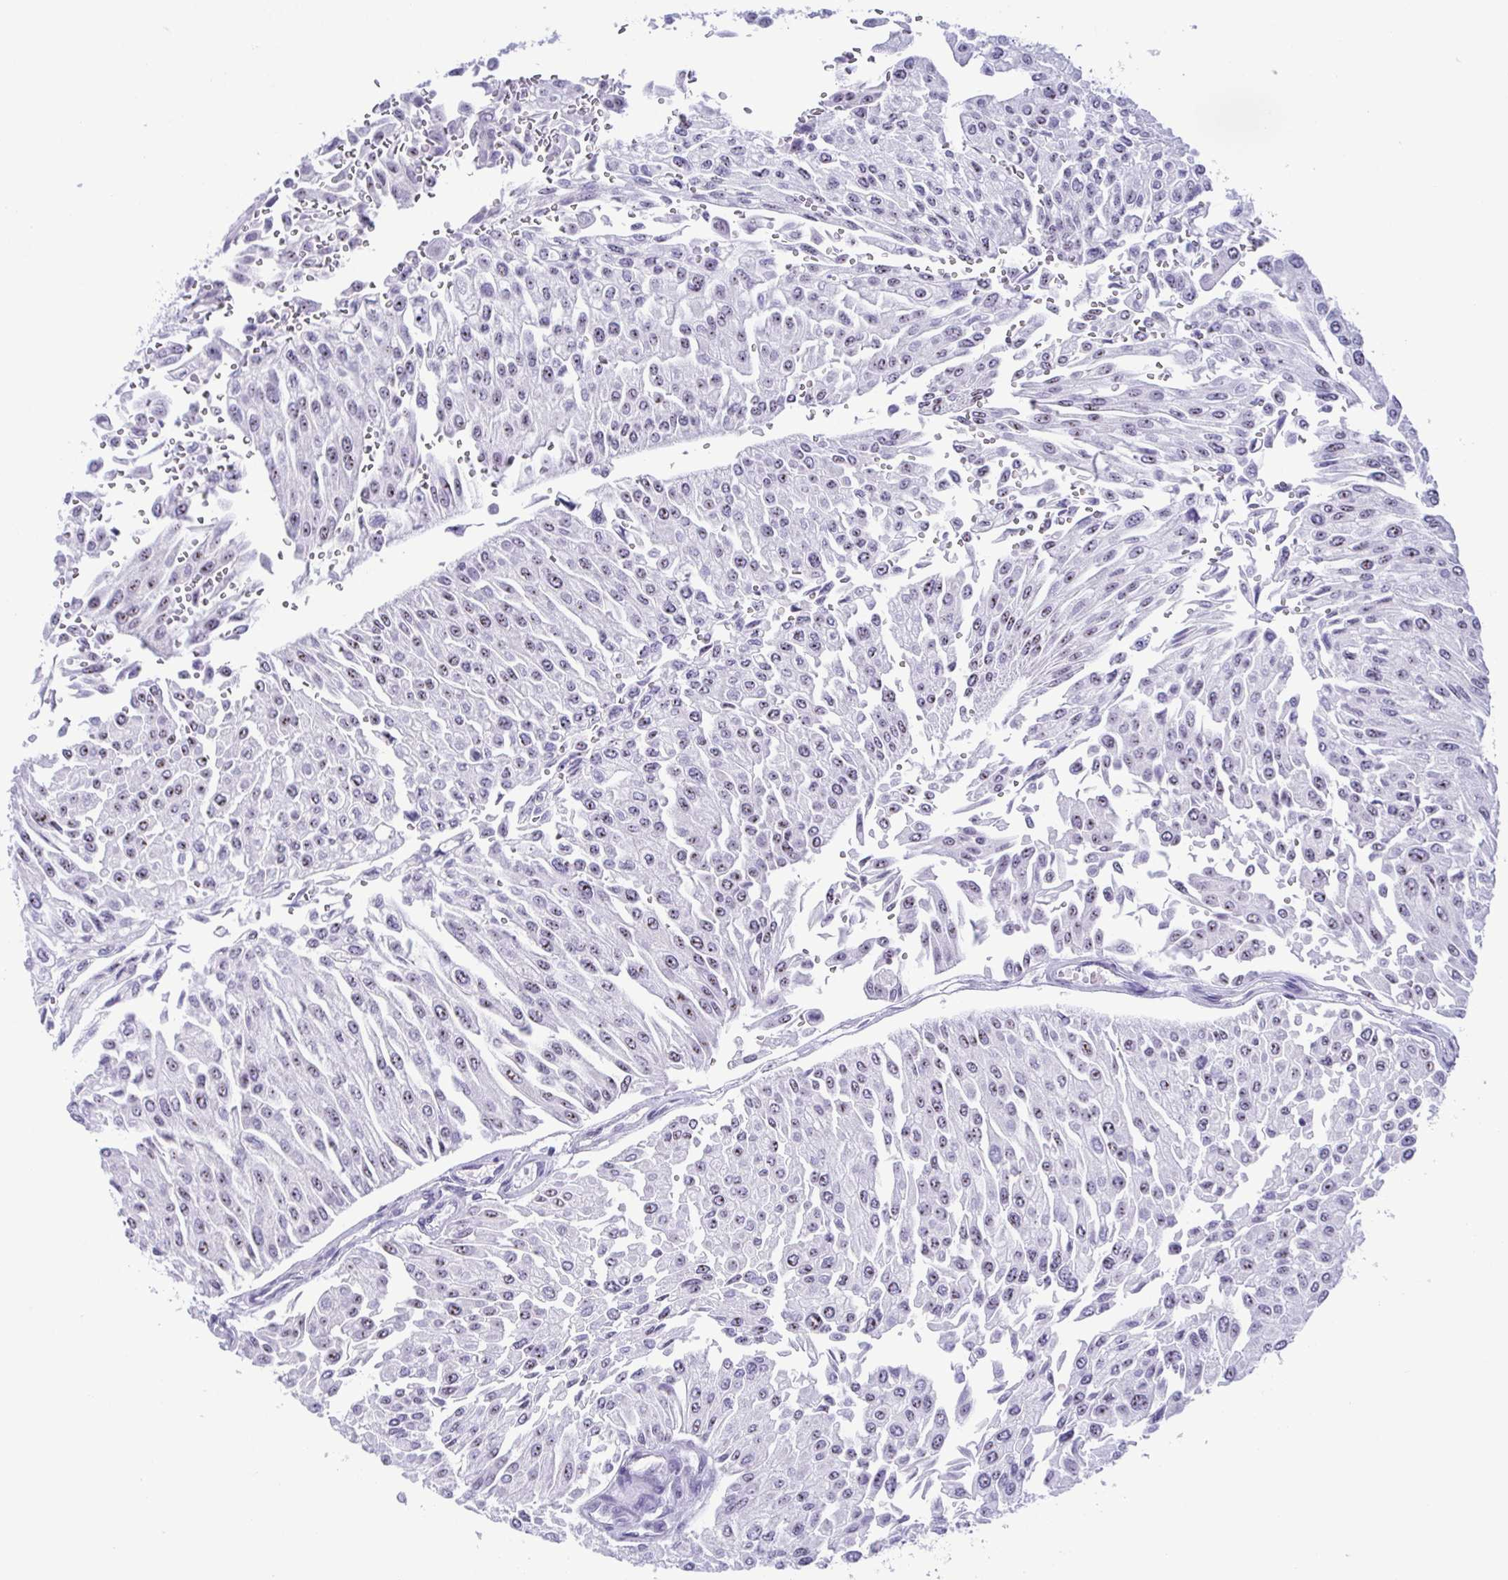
{"staining": {"intensity": "weak", "quantity": "25%-75%", "location": "nuclear"}, "tissue": "urothelial cancer", "cell_type": "Tumor cells", "image_type": "cancer", "snomed": [{"axis": "morphology", "description": "Urothelial carcinoma, NOS"}, {"axis": "topography", "description": "Urinary bladder"}], "caption": "Urothelial cancer stained with a protein marker shows weak staining in tumor cells.", "gene": "BZW1", "patient": {"sex": "male", "age": 67}}